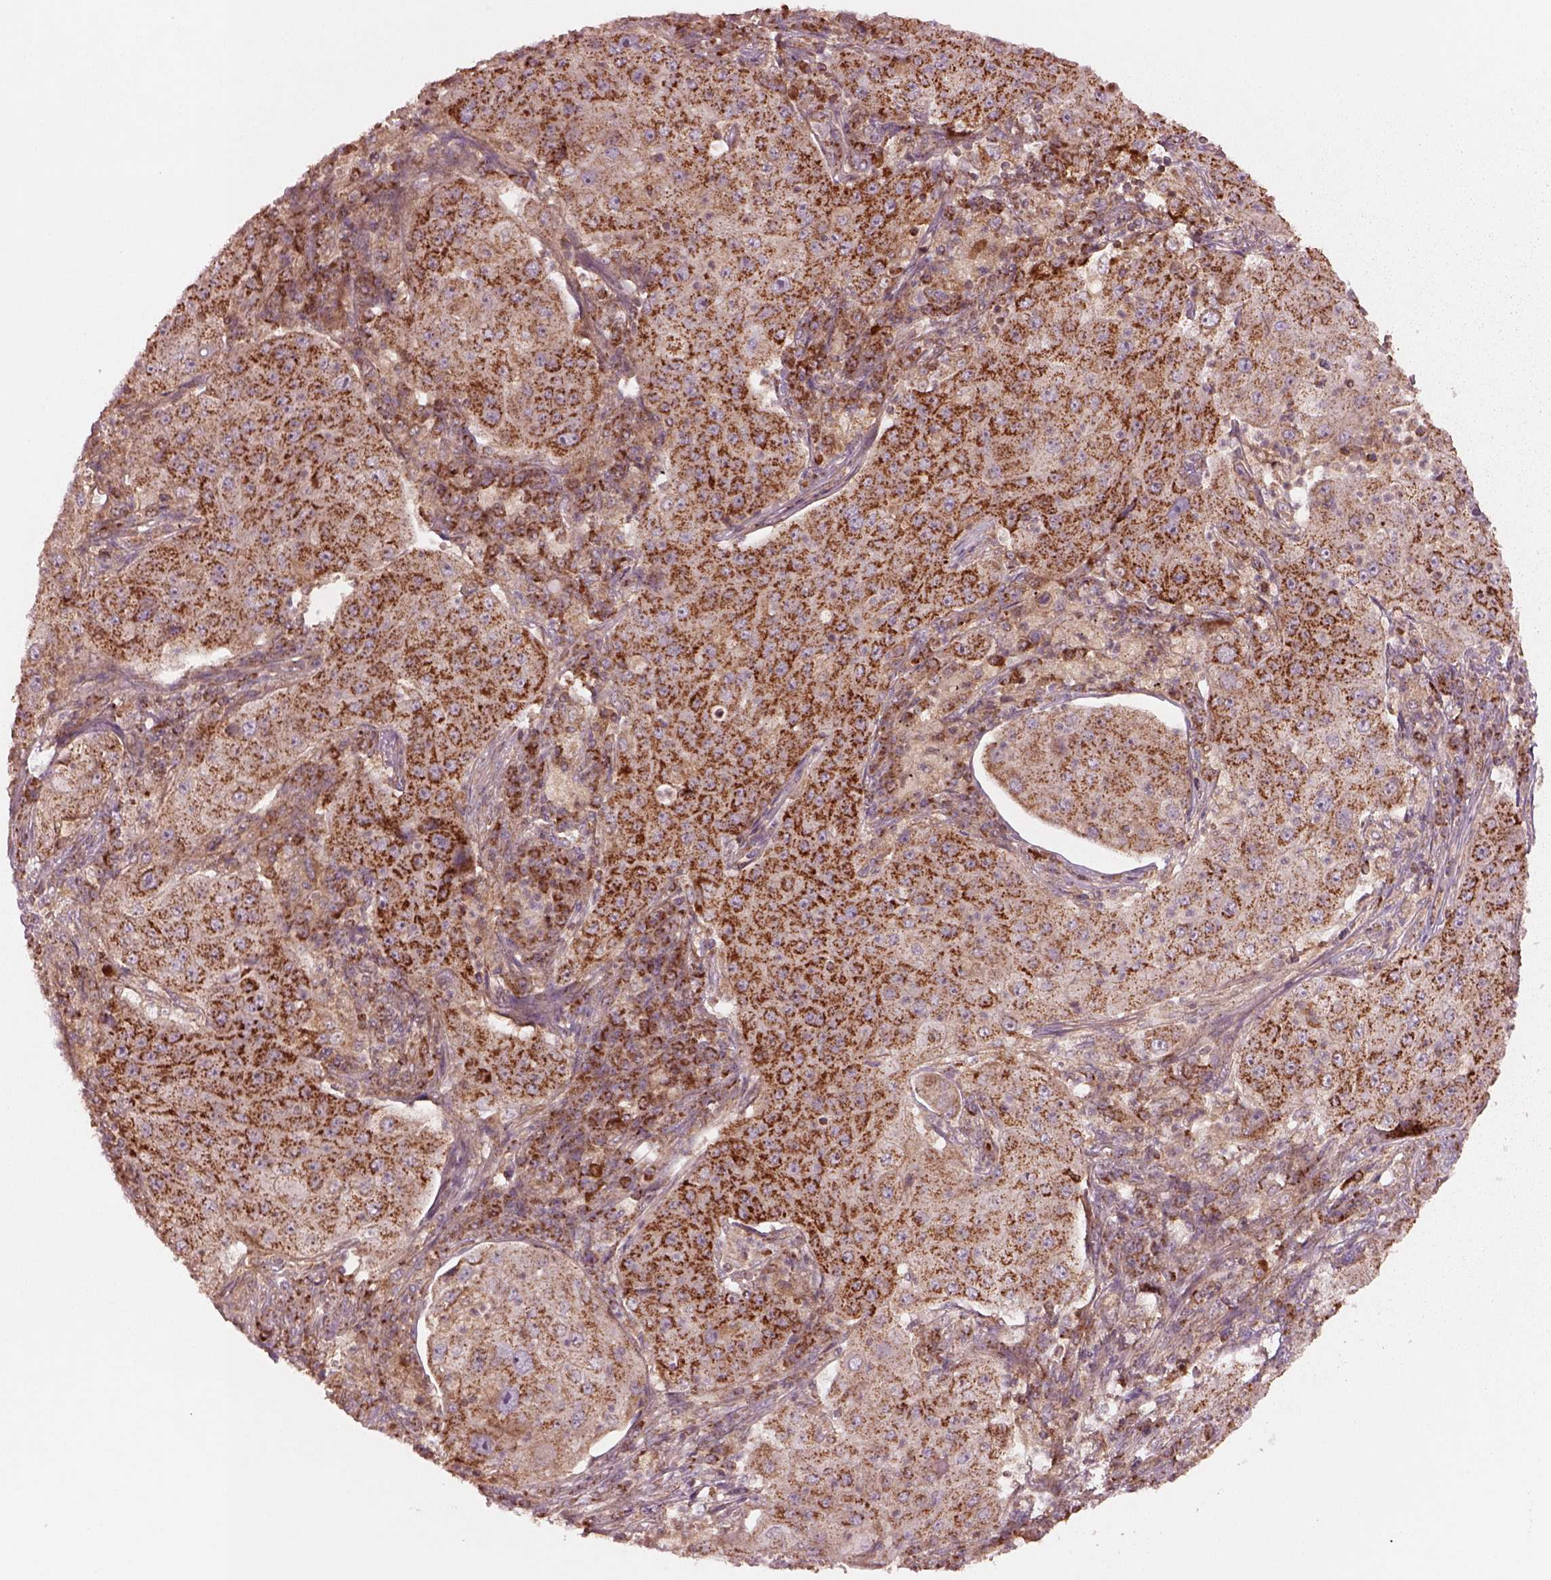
{"staining": {"intensity": "moderate", "quantity": ">75%", "location": "cytoplasmic/membranous"}, "tissue": "lung cancer", "cell_type": "Tumor cells", "image_type": "cancer", "snomed": [{"axis": "morphology", "description": "Squamous cell carcinoma, NOS"}, {"axis": "topography", "description": "Lung"}], "caption": "Protein positivity by immunohistochemistry displays moderate cytoplasmic/membranous staining in approximately >75% of tumor cells in lung cancer.", "gene": "SLC25A5", "patient": {"sex": "female", "age": 59}}